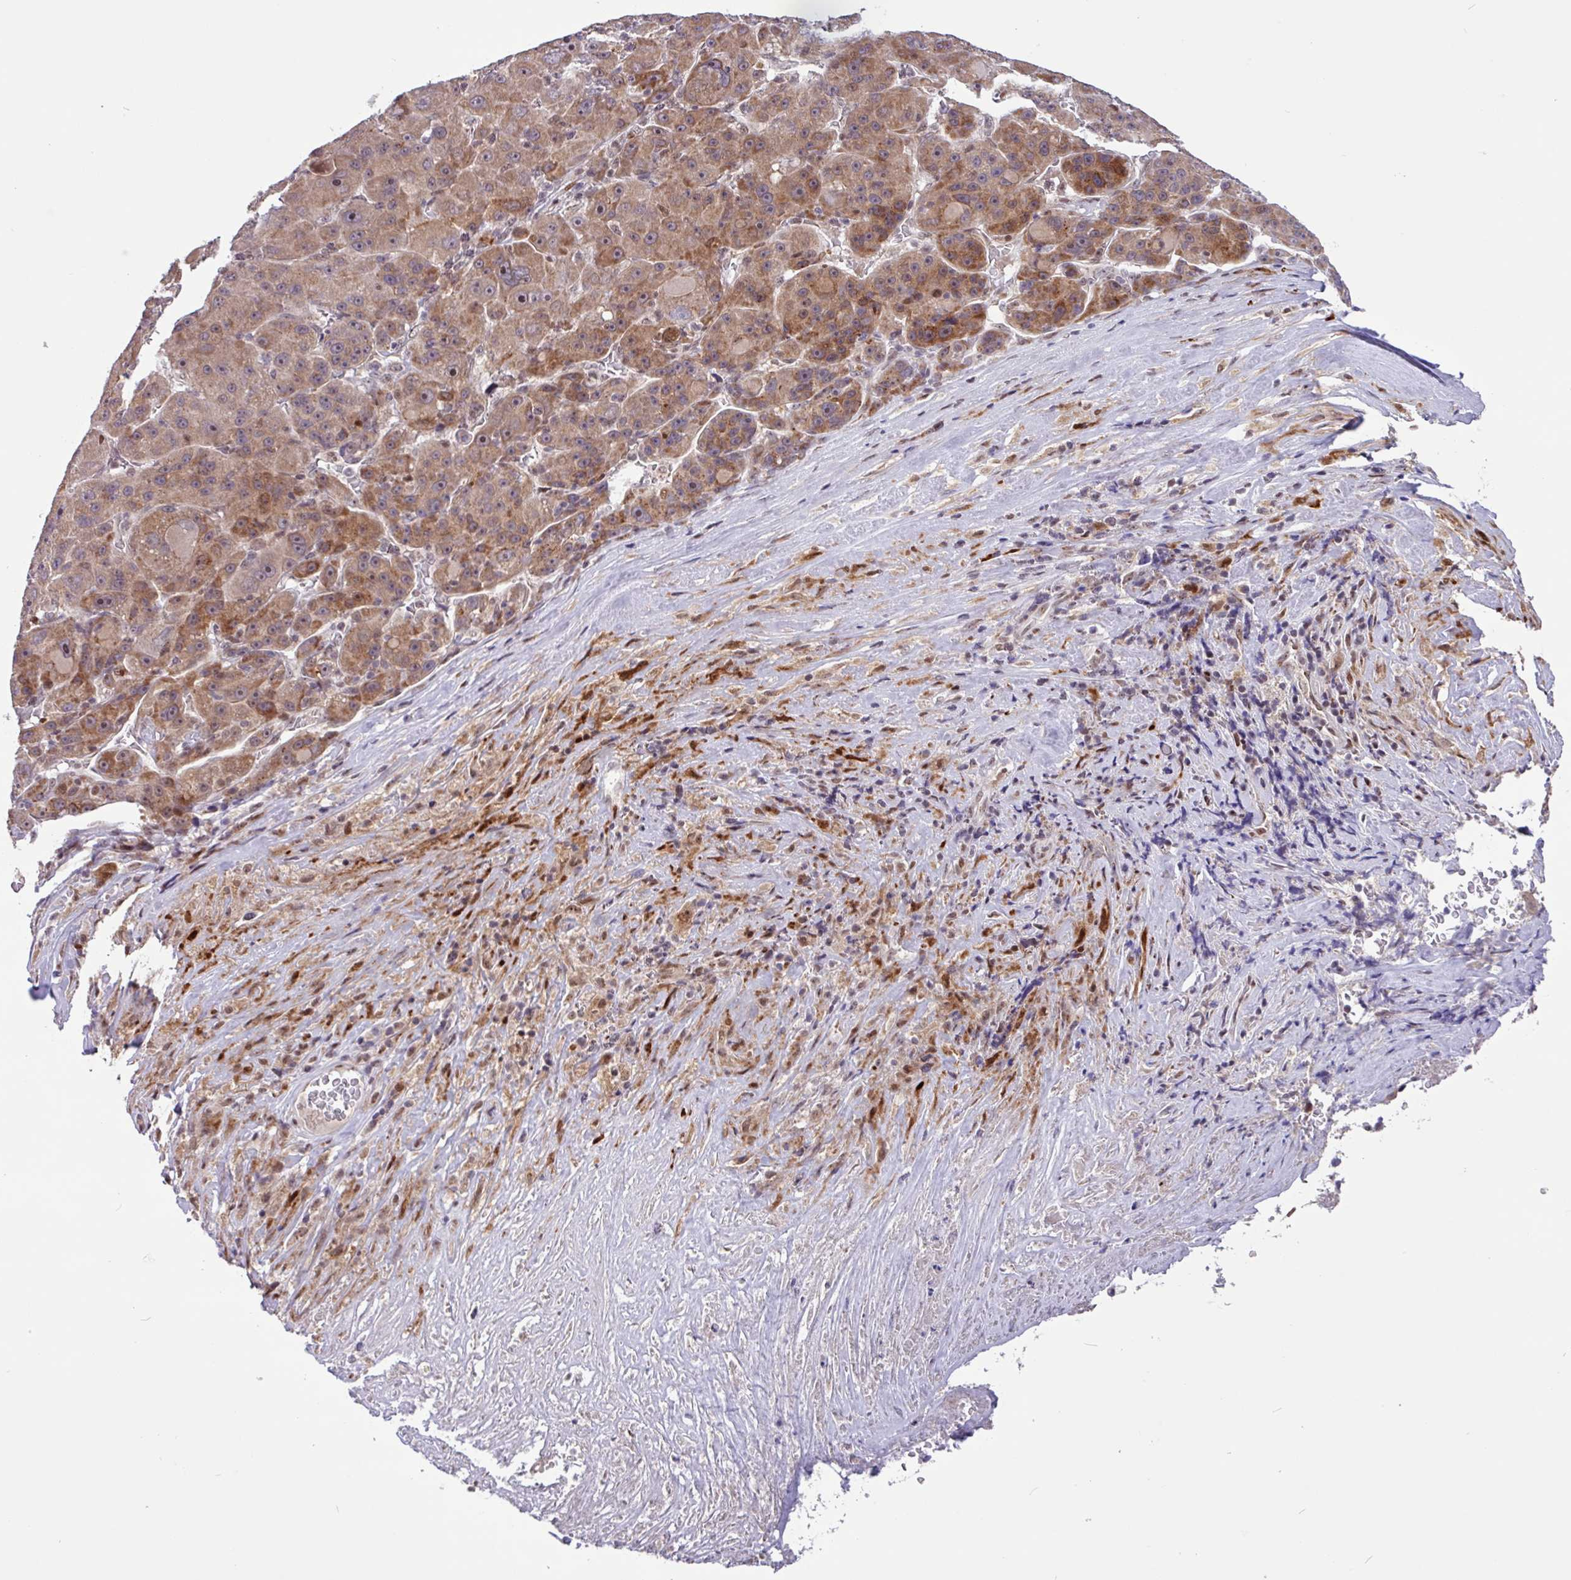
{"staining": {"intensity": "moderate", "quantity": ">75%", "location": "cytoplasmic/membranous,nuclear"}, "tissue": "liver cancer", "cell_type": "Tumor cells", "image_type": "cancer", "snomed": [{"axis": "morphology", "description": "Carcinoma, Hepatocellular, NOS"}, {"axis": "topography", "description": "Liver"}], "caption": "Tumor cells exhibit moderate cytoplasmic/membranous and nuclear staining in approximately >75% of cells in liver cancer.", "gene": "BRD3", "patient": {"sex": "male", "age": 76}}